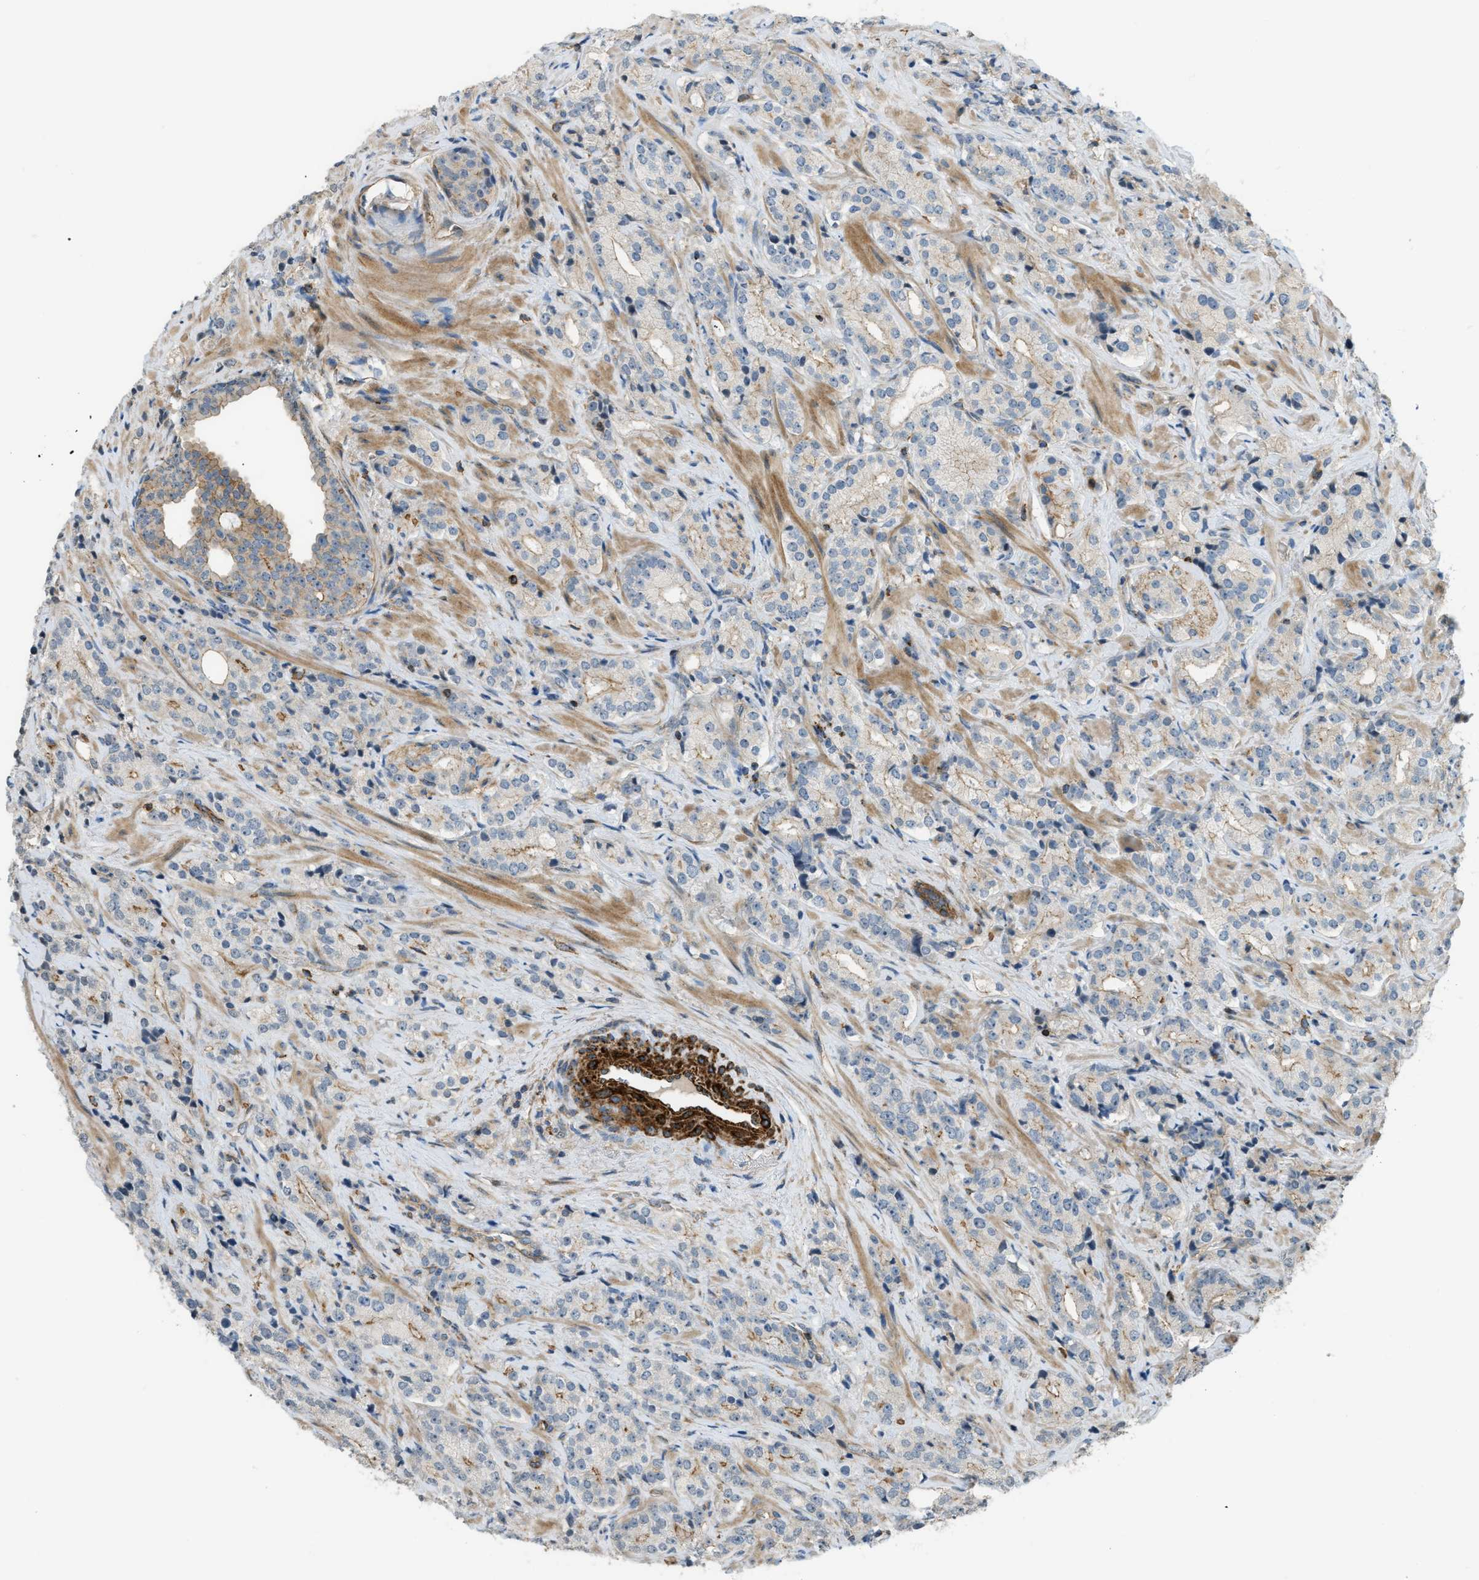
{"staining": {"intensity": "moderate", "quantity": "<25%", "location": "cytoplasmic/membranous"}, "tissue": "prostate cancer", "cell_type": "Tumor cells", "image_type": "cancer", "snomed": [{"axis": "morphology", "description": "Adenocarcinoma, High grade"}, {"axis": "topography", "description": "Prostate"}], "caption": "Protein analysis of high-grade adenocarcinoma (prostate) tissue displays moderate cytoplasmic/membranous staining in approximately <25% of tumor cells. (IHC, brightfield microscopy, high magnification).", "gene": "KIAA1671", "patient": {"sex": "male", "age": 71}}